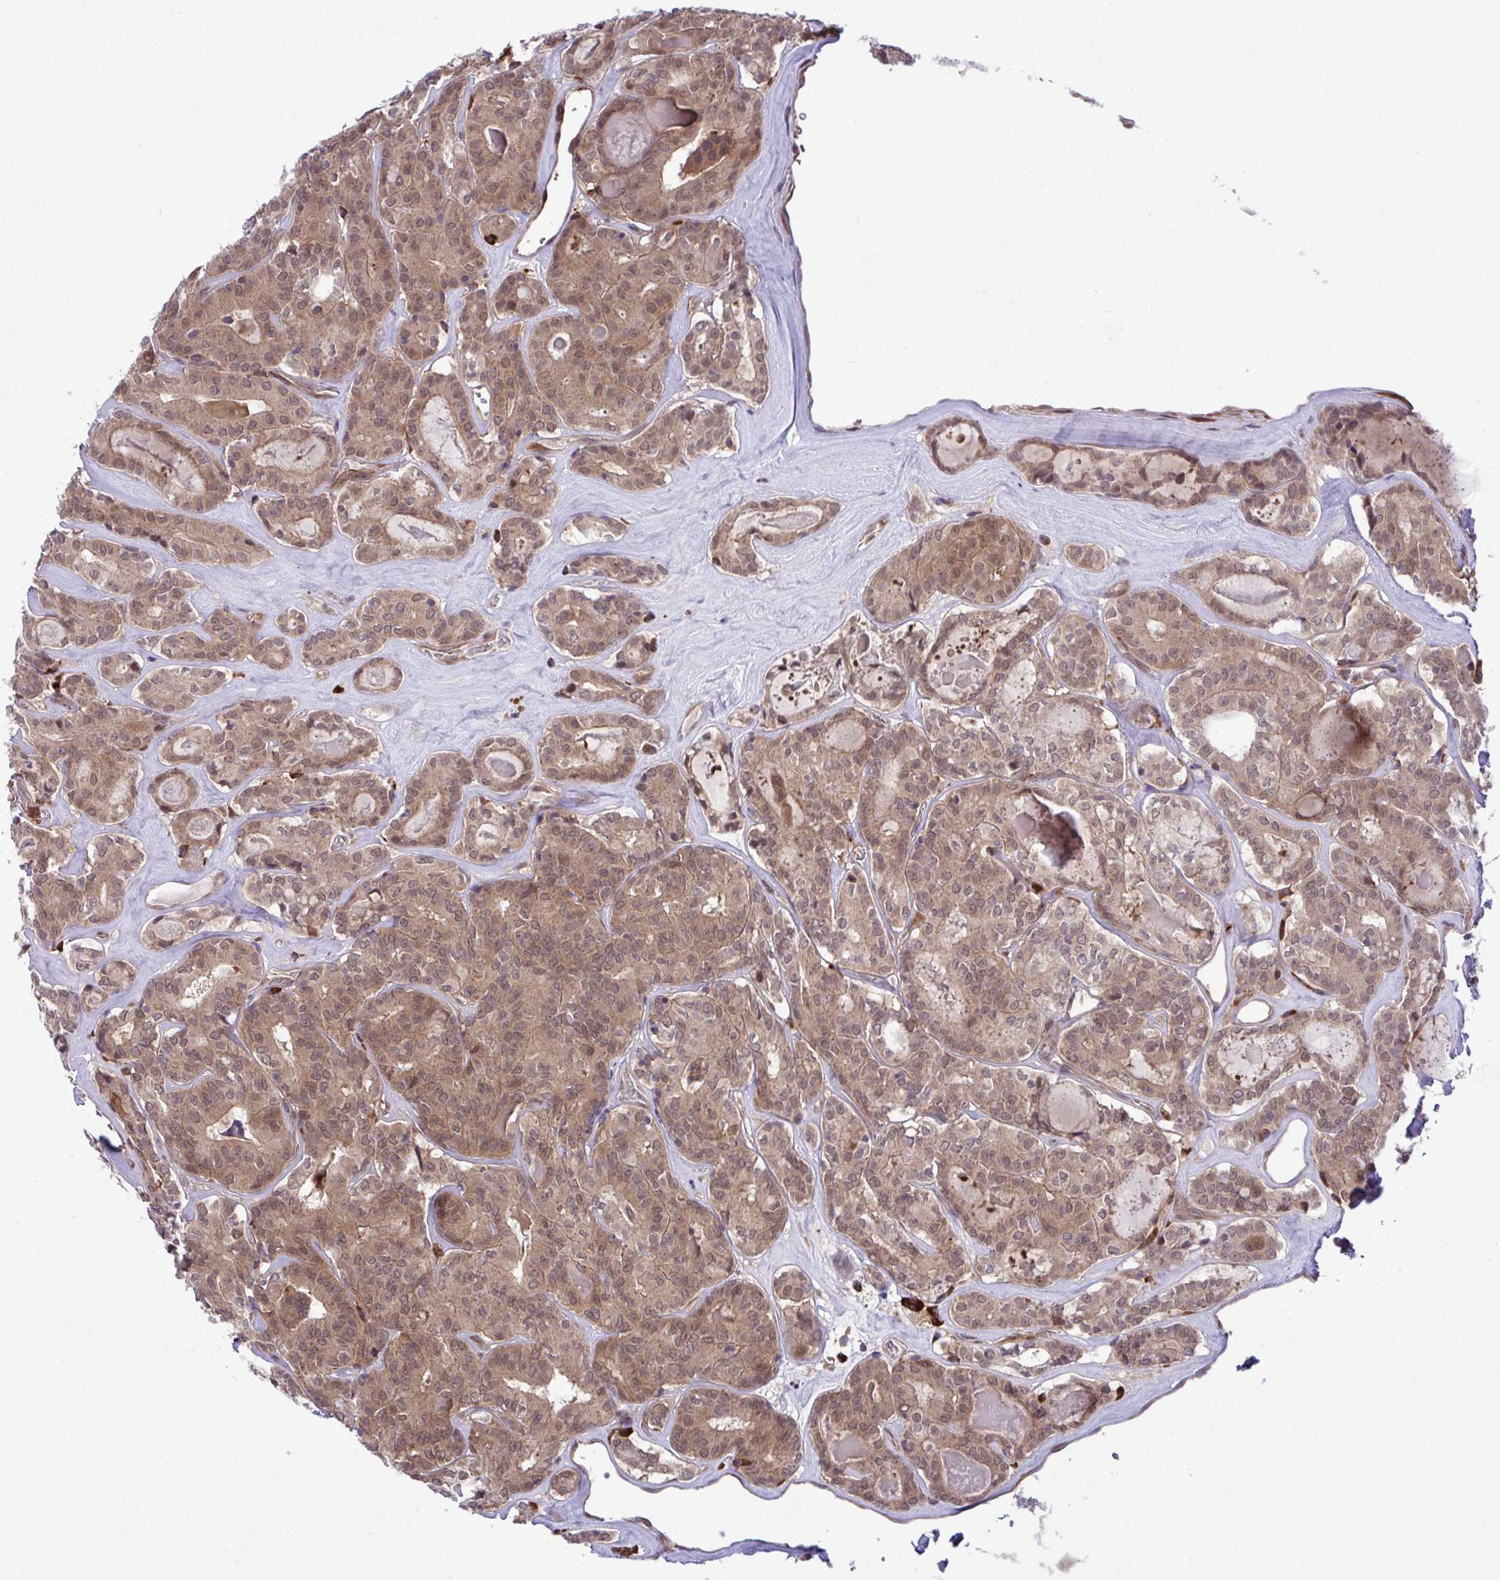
{"staining": {"intensity": "moderate", "quantity": ">75%", "location": "cytoplasmic/membranous,nuclear"}, "tissue": "thyroid cancer", "cell_type": "Tumor cells", "image_type": "cancer", "snomed": [{"axis": "morphology", "description": "Papillary adenocarcinoma, NOS"}, {"axis": "topography", "description": "Thyroid gland"}], "caption": "Papillary adenocarcinoma (thyroid) tissue shows moderate cytoplasmic/membranous and nuclear staining in about >75% of tumor cells, visualized by immunohistochemistry. The staining was performed using DAB (3,3'-diaminobenzidine), with brown indicating positive protein expression. Nuclei are stained blue with hematoxylin.", "gene": "CMPK1", "patient": {"sex": "female", "age": 72}}